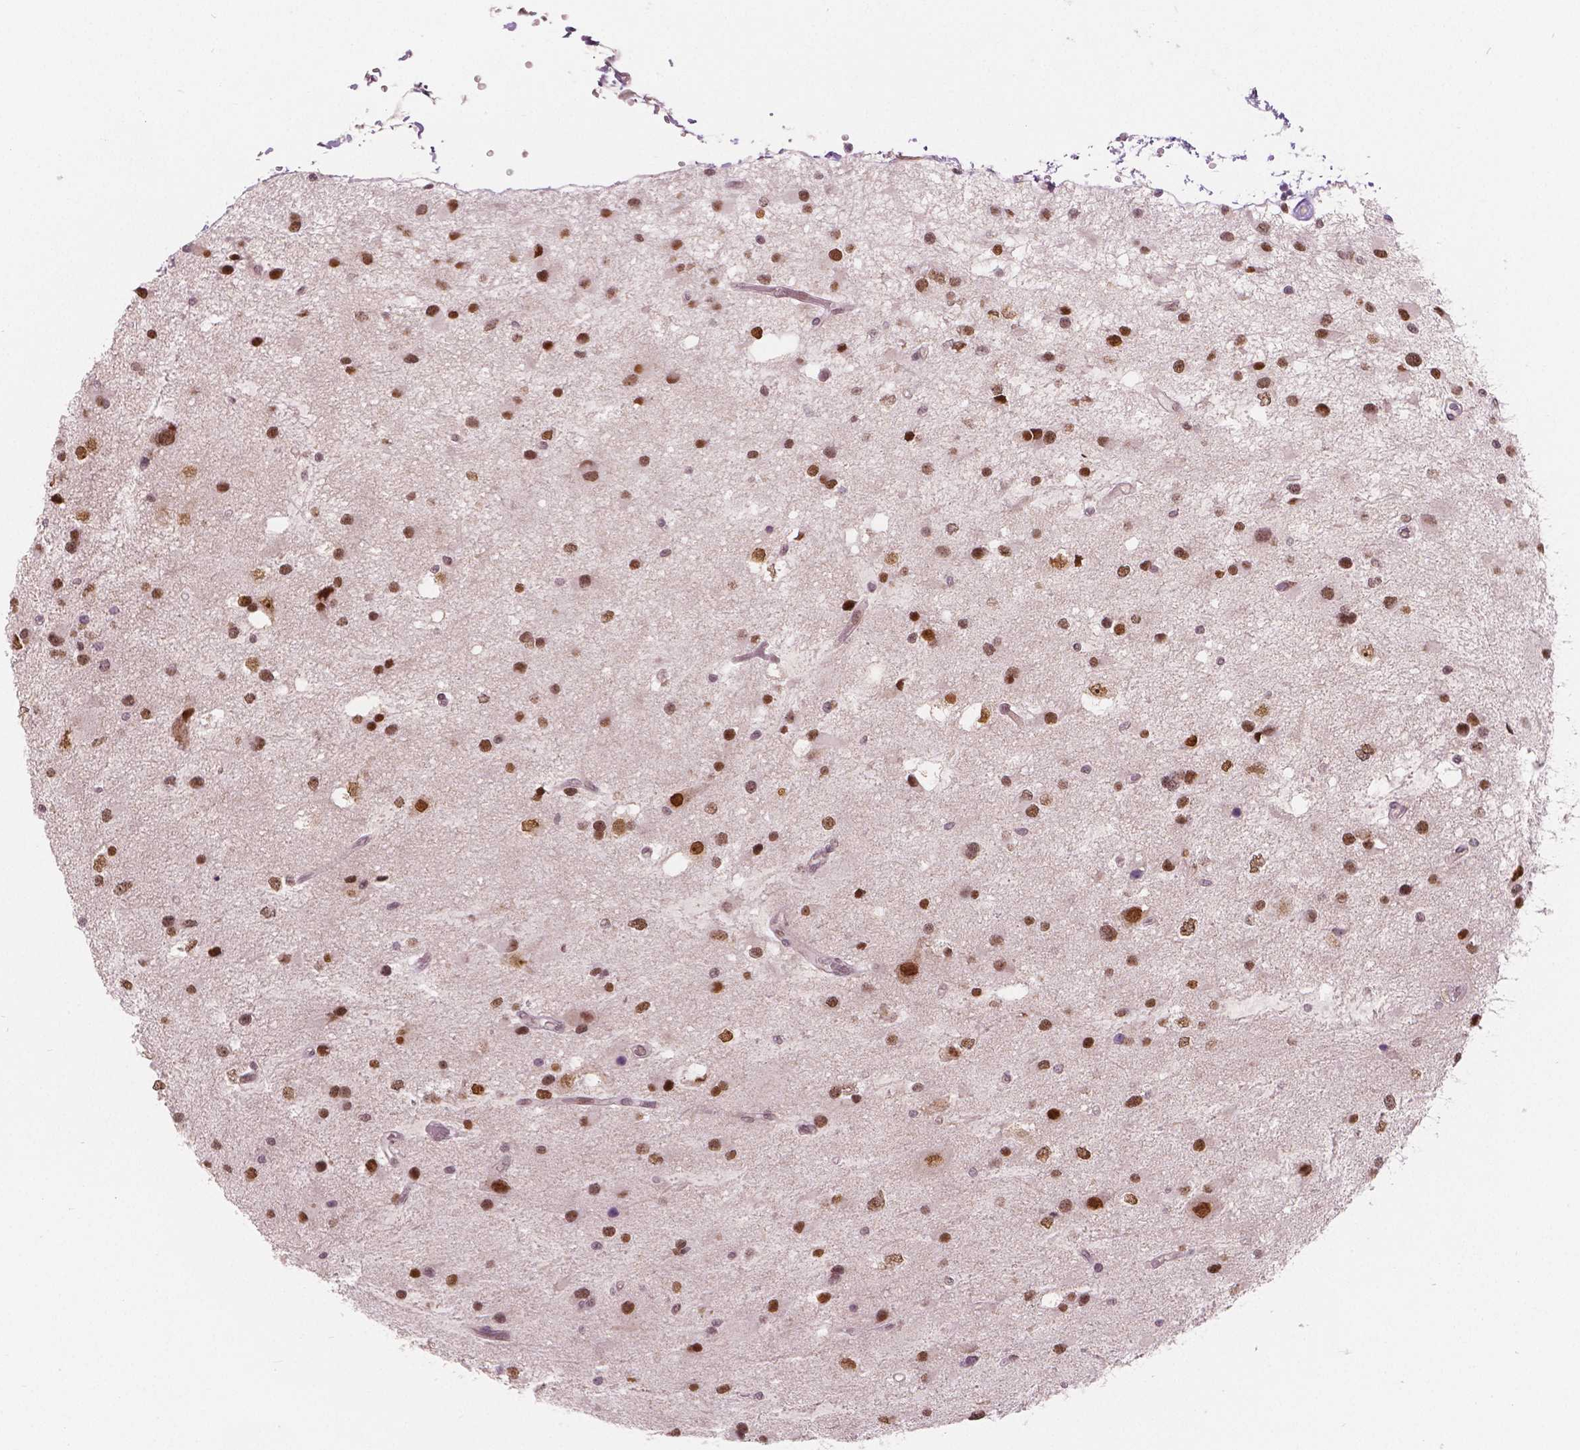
{"staining": {"intensity": "strong", "quantity": ">75%", "location": "nuclear"}, "tissue": "glioma", "cell_type": "Tumor cells", "image_type": "cancer", "snomed": [{"axis": "morphology", "description": "Glioma, malignant, Low grade"}, {"axis": "topography", "description": "Brain"}], "caption": "Human malignant glioma (low-grade) stained for a protein (brown) exhibits strong nuclear positive staining in approximately >75% of tumor cells.", "gene": "NSD2", "patient": {"sex": "female", "age": 32}}